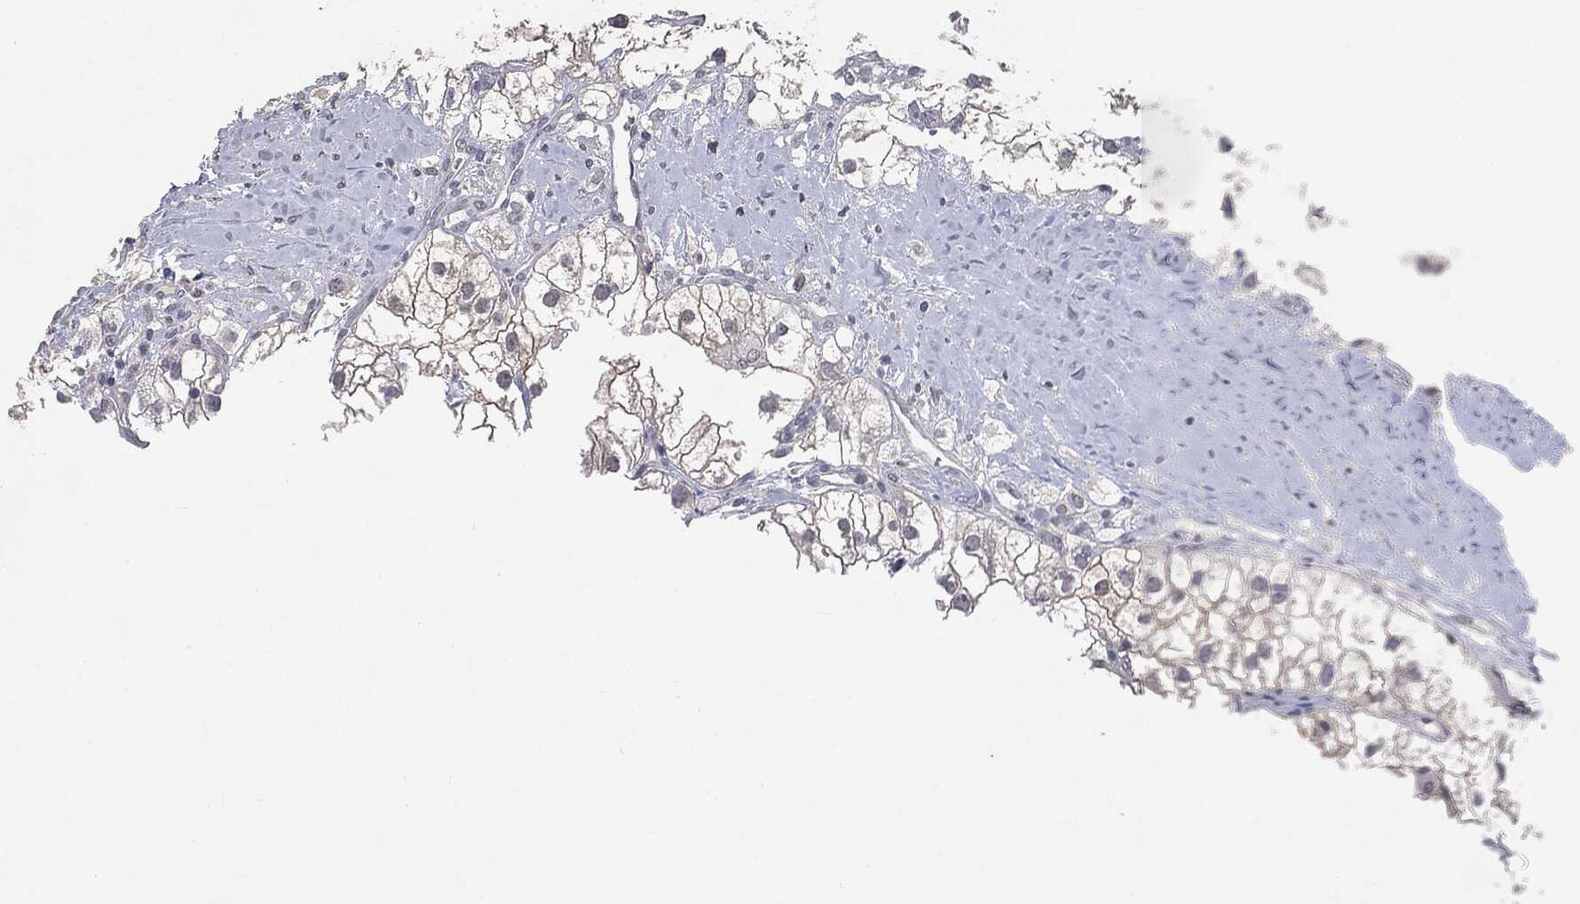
{"staining": {"intensity": "negative", "quantity": "none", "location": "none"}, "tissue": "renal cancer", "cell_type": "Tumor cells", "image_type": "cancer", "snomed": [{"axis": "morphology", "description": "Adenocarcinoma, NOS"}, {"axis": "topography", "description": "Kidney"}], "caption": "The micrograph shows no significant positivity in tumor cells of renal adenocarcinoma.", "gene": "SLC2A2", "patient": {"sex": "male", "age": 59}}